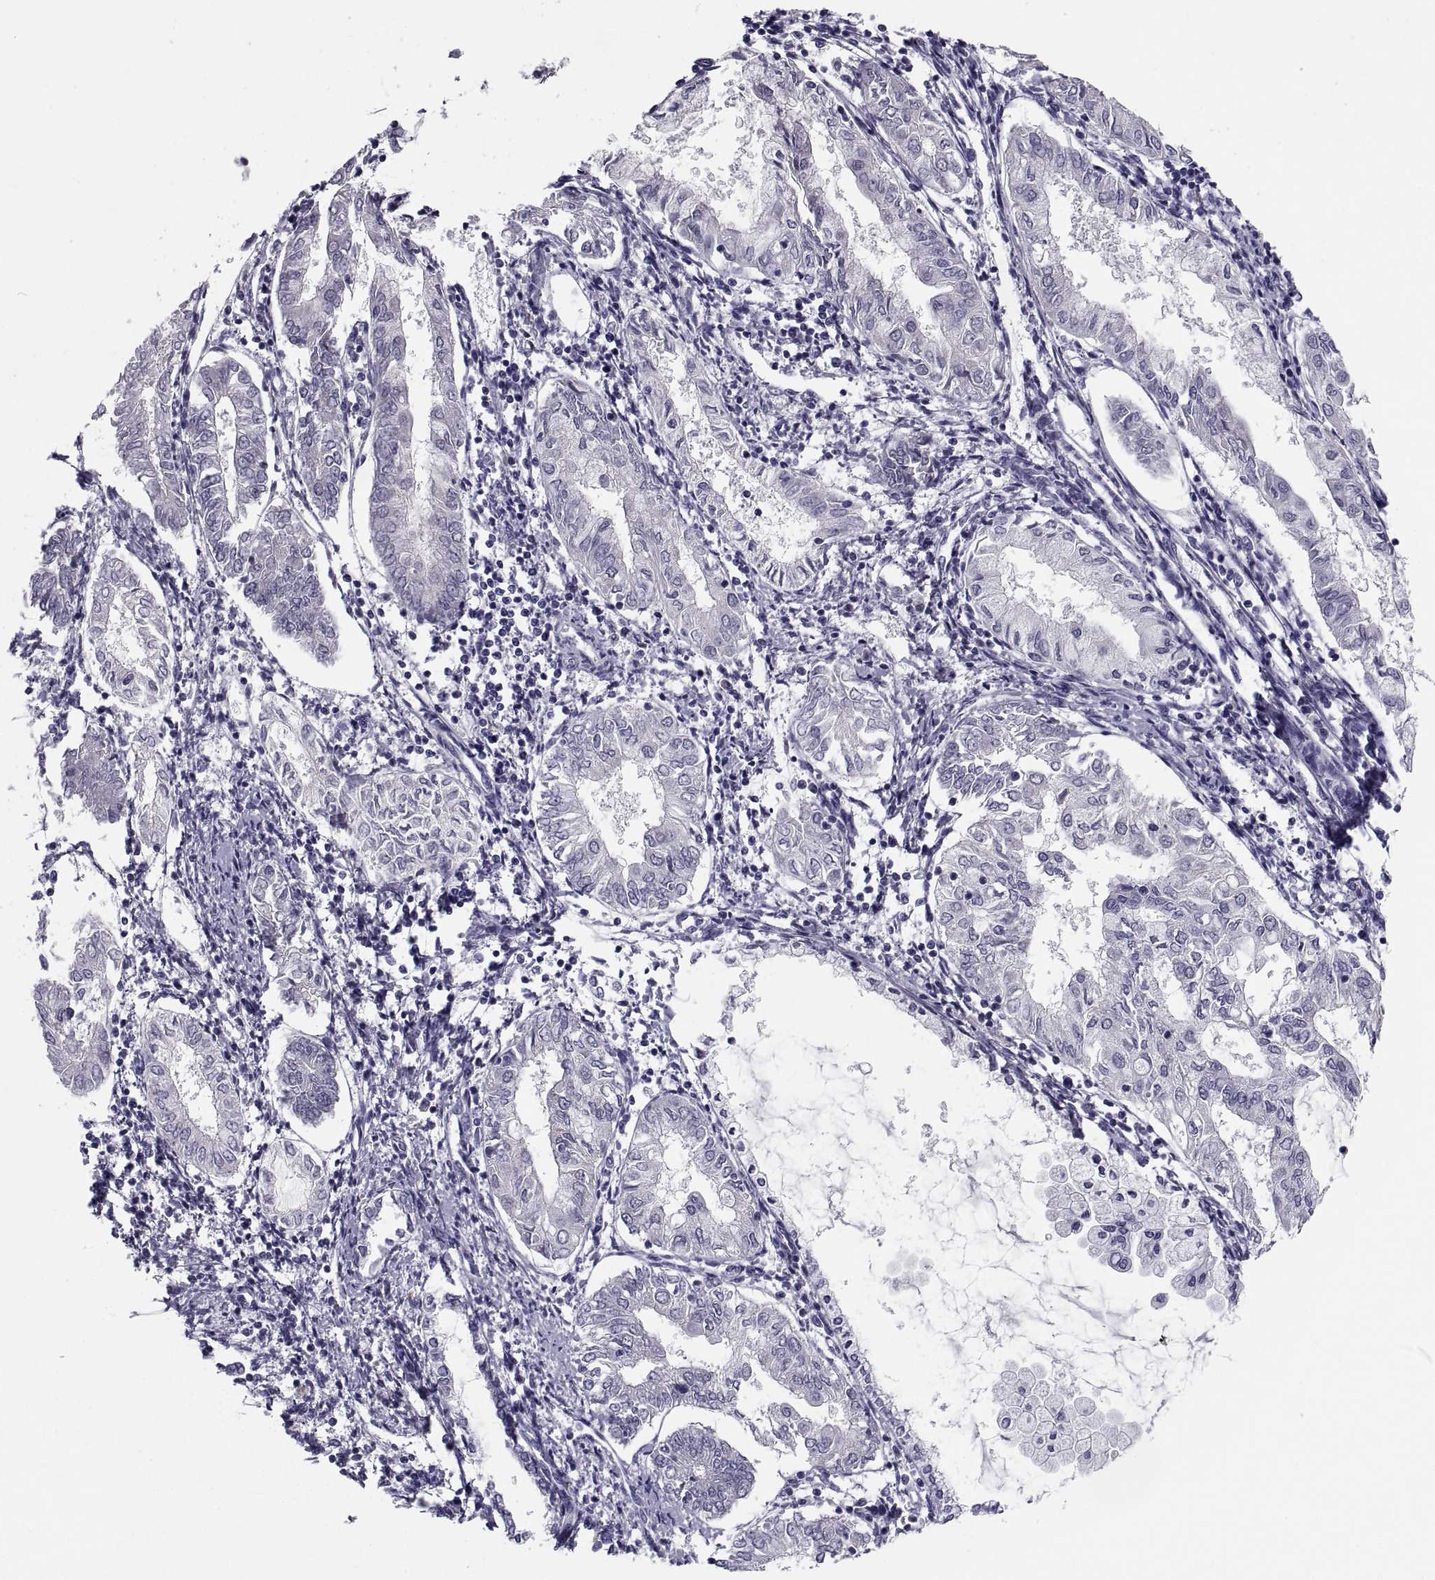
{"staining": {"intensity": "negative", "quantity": "none", "location": "none"}, "tissue": "endometrial cancer", "cell_type": "Tumor cells", "image_type": "cancer", "snomed": [{"axis": "morphology", "description": "Adenocarcinoma, NOS"}, {"axis": "topography", "description": "Endometrium"}], "caption": "IHC histopathology image of neoplastic tissue: adenocarcinoma (endometrial) stained with DAB (3,3'-diaminobenzidine) exhibits no significant protein expression in tumor cells.", "gene": "PDZRN4", "patient": {"sex": "female", "age": 68}}